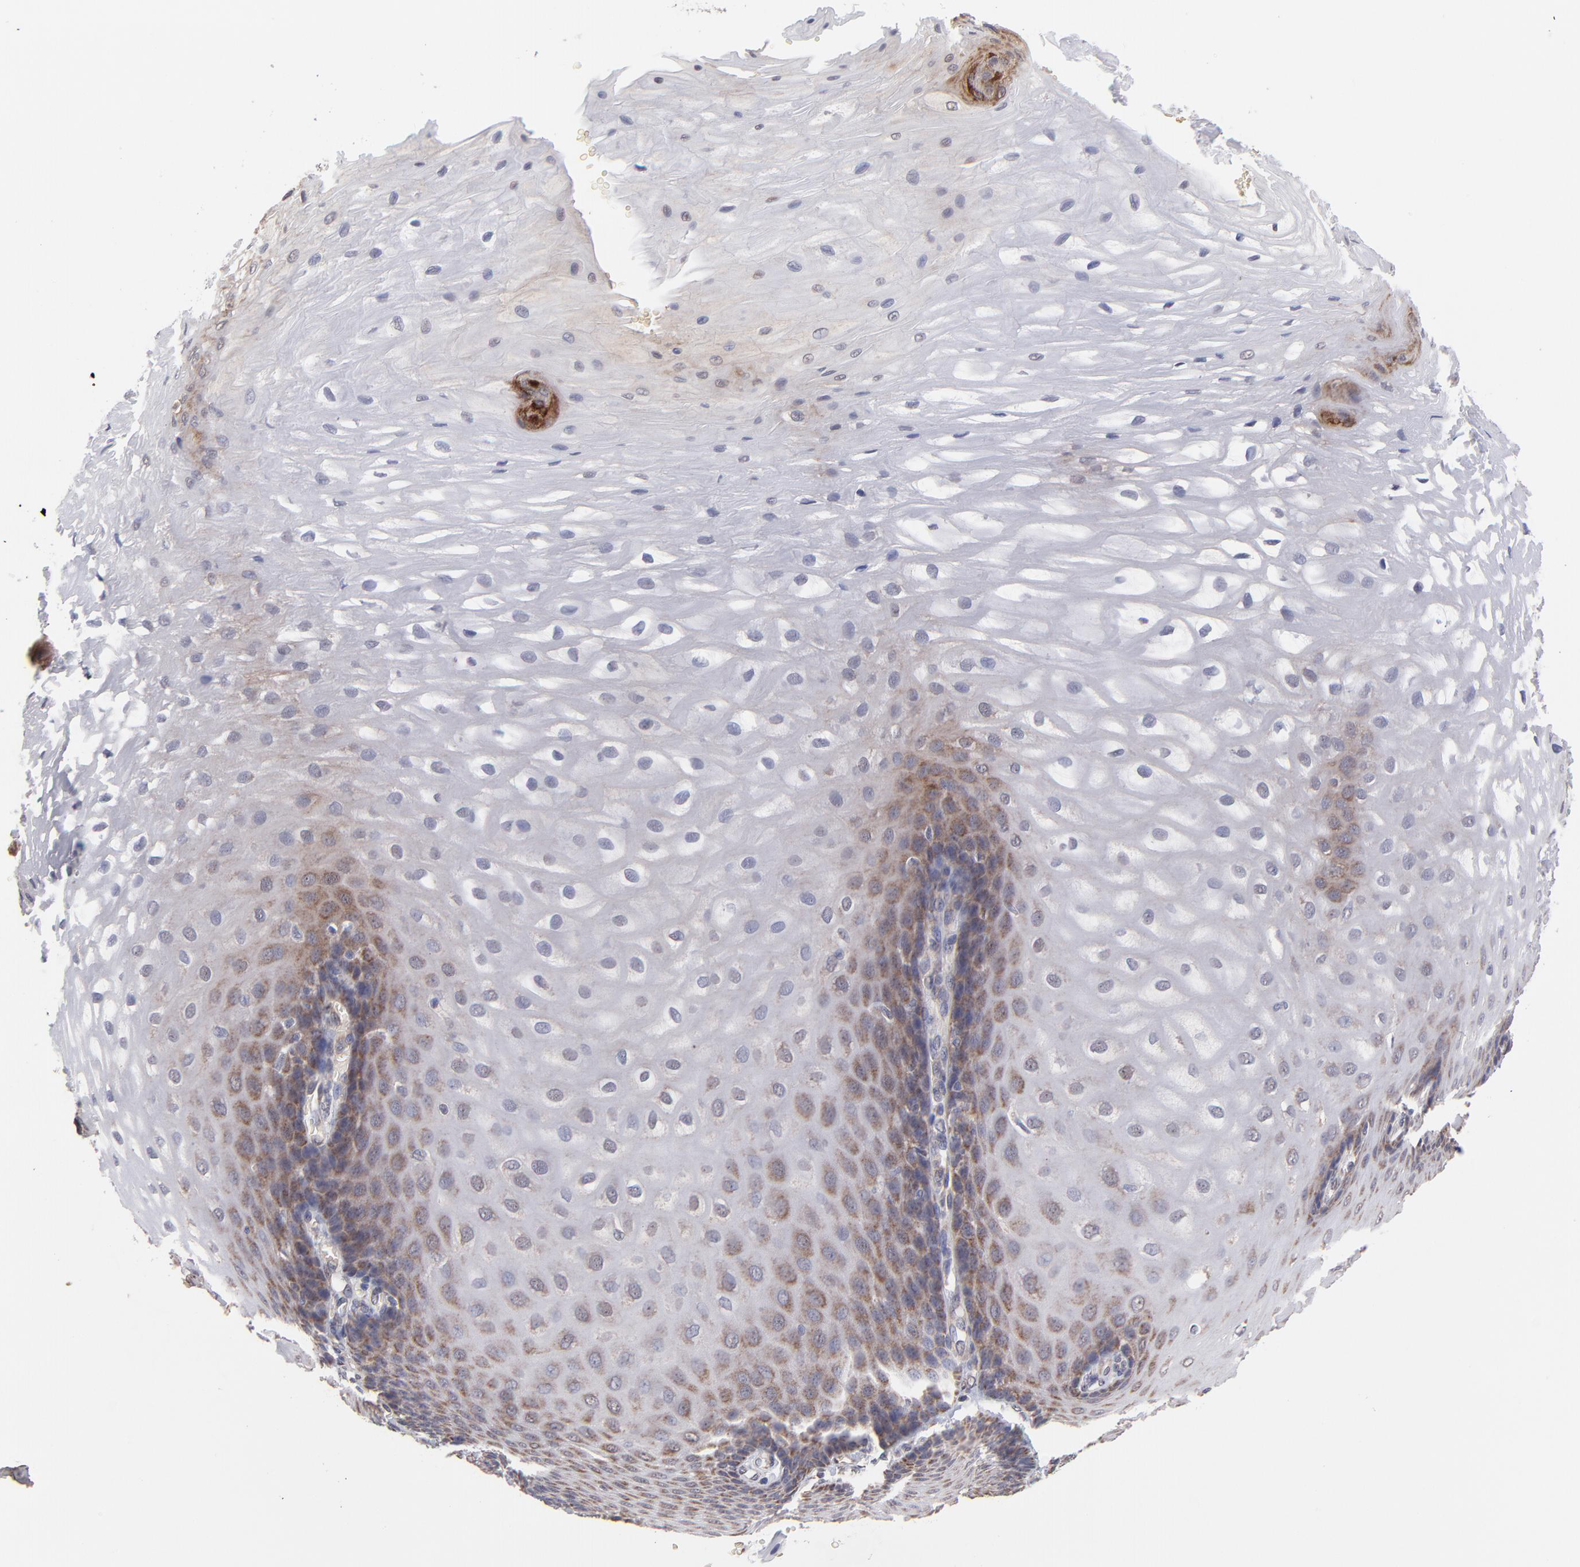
{"staining": {"intensity": "moderate", "quantity": "25%-75%", "location": "cytoplasmic/membranous"}, "tissue": "esophagus", "cell_type": "Squamous epithelial cells", "image_type": "normal", "snomed": [{"axis": "morphology", "description": "Normal tissue, NOS"}, {"axis": "morphology", "description": "Adenocarcinoma, NOS"}, {"axis": "topography", "description": "Esophagus"}, {"axis": "topography", "description": "Stomach"}], "caption": "Immunohistochemistry (IHC) (DAB (3,3'-diaminobenzidine)) staining of benign esophagus reveals moderate cytoplasmic/membranous protein positivity in approximately 25%-75% of squamous epithelial cells.", "gene": "UBE2H", "patient": {"sex": "male", "age": 62}}